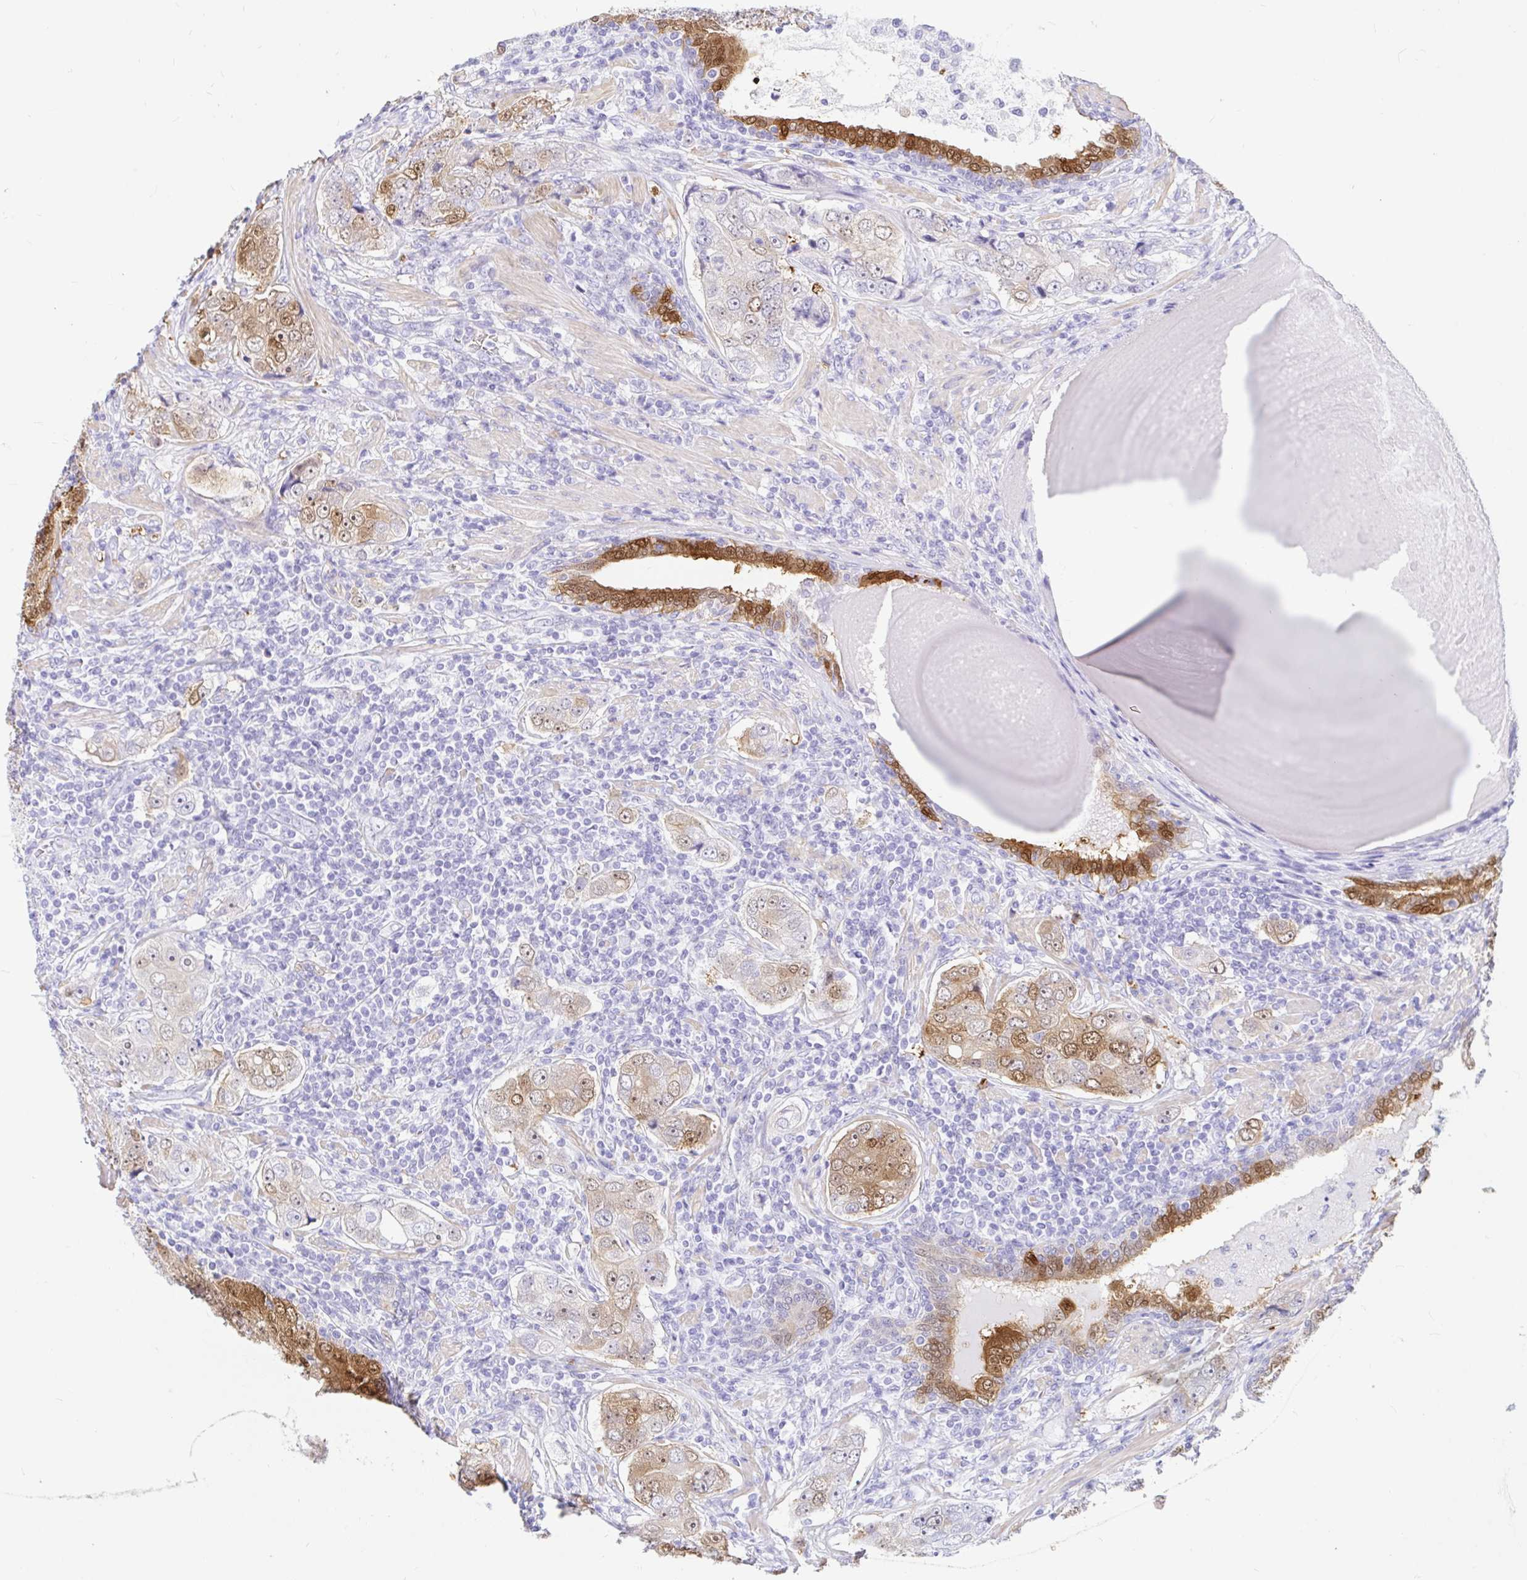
{"staining": {"intensity": "weak", "quantity": "<25%", "location": "cytoplasmic/membranous,nuclear"}, "tissue": "prostate cancer", "cell_type": "Tumor cells", "image_type": "cancer", "snomed": [{"axis": "morphology", "description": "Adenocarcinoma, High grade"}, {"axis": "topography", "description": "Prostate"}], "caption": "Immunohistochemical staining of human prostate cancer (adenocarcinoma (high-grade)) exhibits no significant positivity in tumor cells.", "gene": "PPP1R1B", "patient": {"sex": "male", "age": 60}}